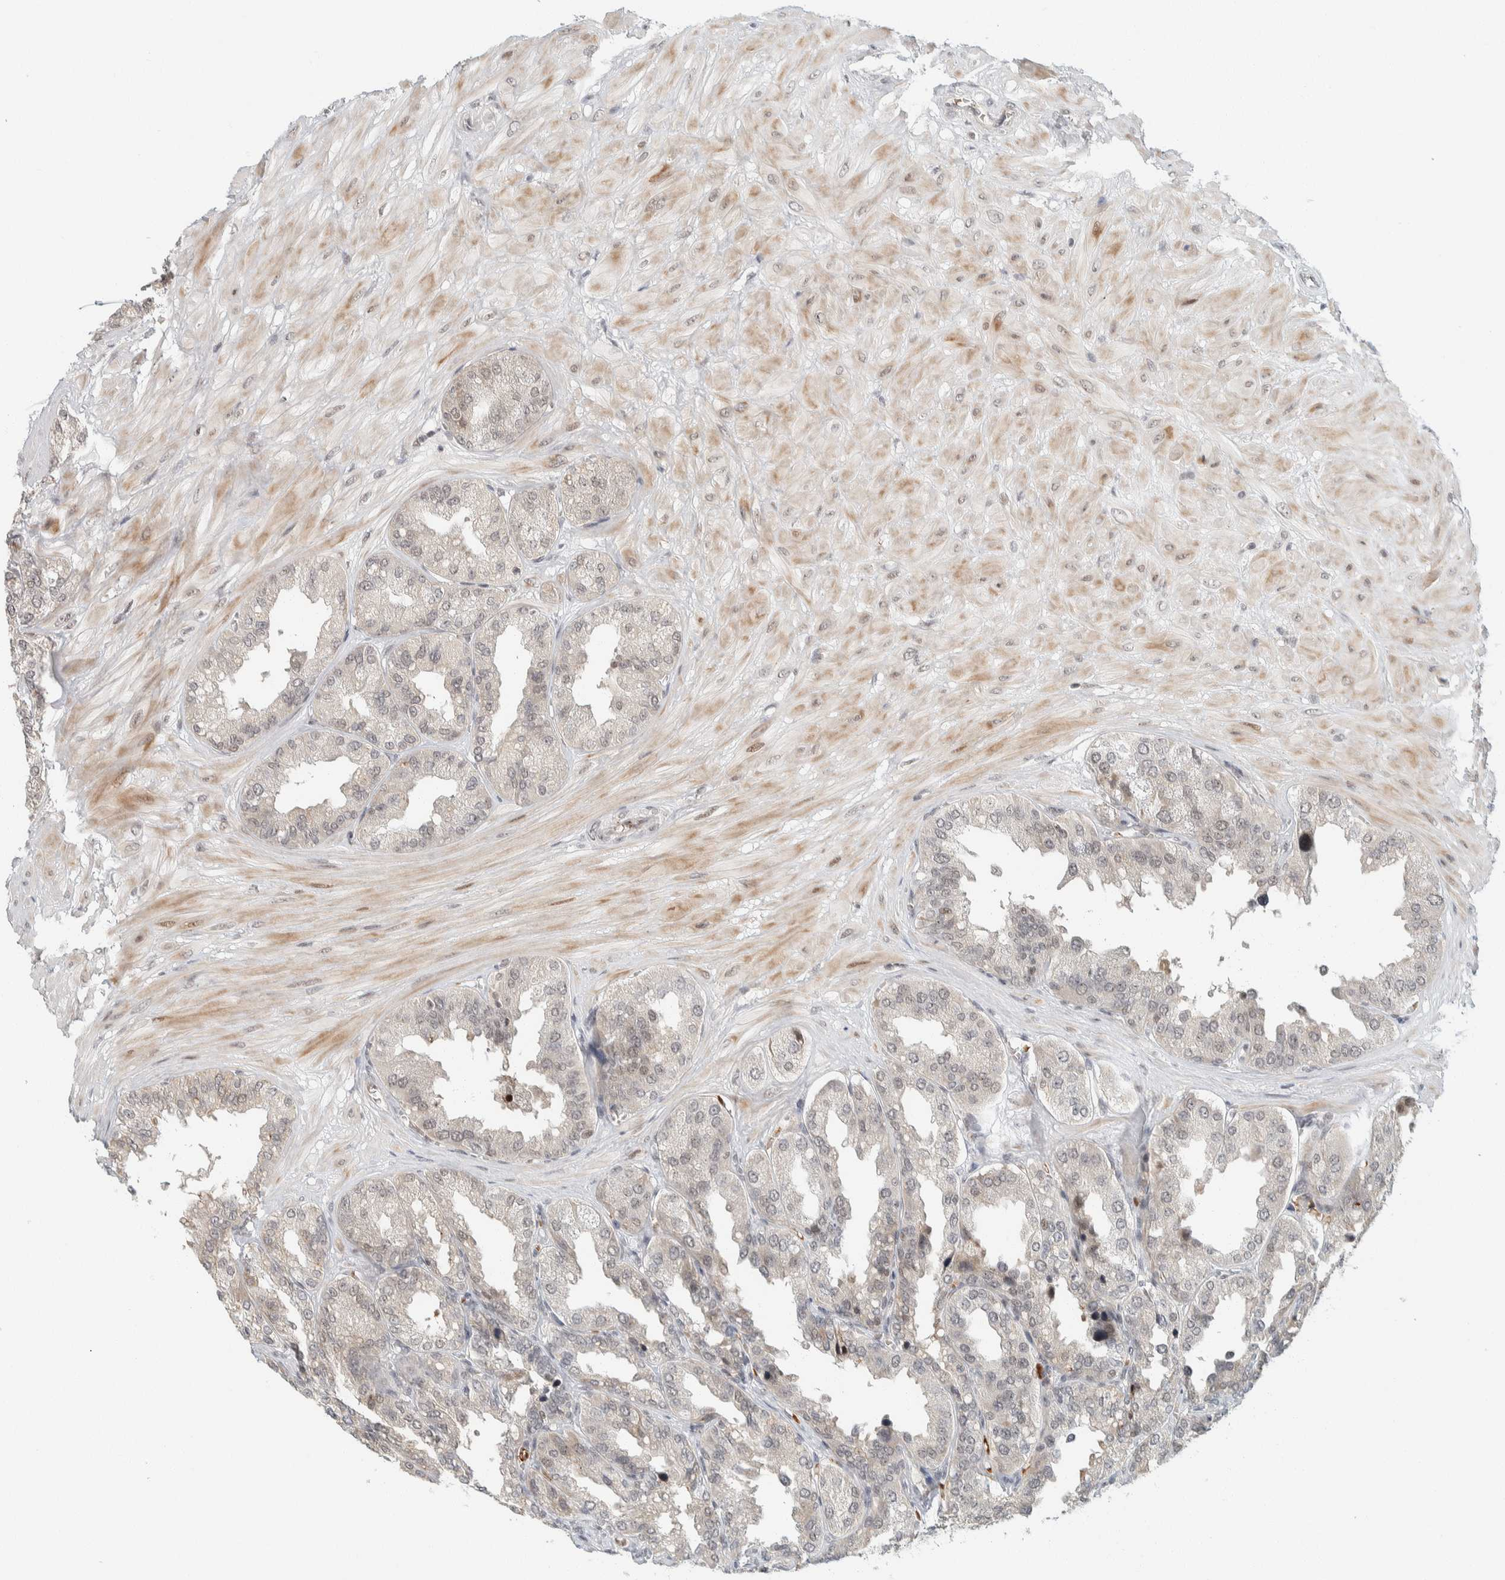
{"staining": {"intensity": "weak", "quantity": "<25%", "location": "cytoplasmic/membranous,nuclear"}, "tissue": "seminal vesicle", "cell_type": "Glandular cells", "image_type": "normal", "snomed": [{"axis": "morphology", "description": "Normal tissue, NOS"}, {"axis": "topography", "description": "Prostate"}, {"axis": "topography", "description": "Seminal veicle"}], "caption": "Seminal vesicle stained for a protein using immunohistochemistry (IHC) shows no staining glandular cells.", "gene": "ZBTB2", "patient": {"sex": "male", "age": 51}}